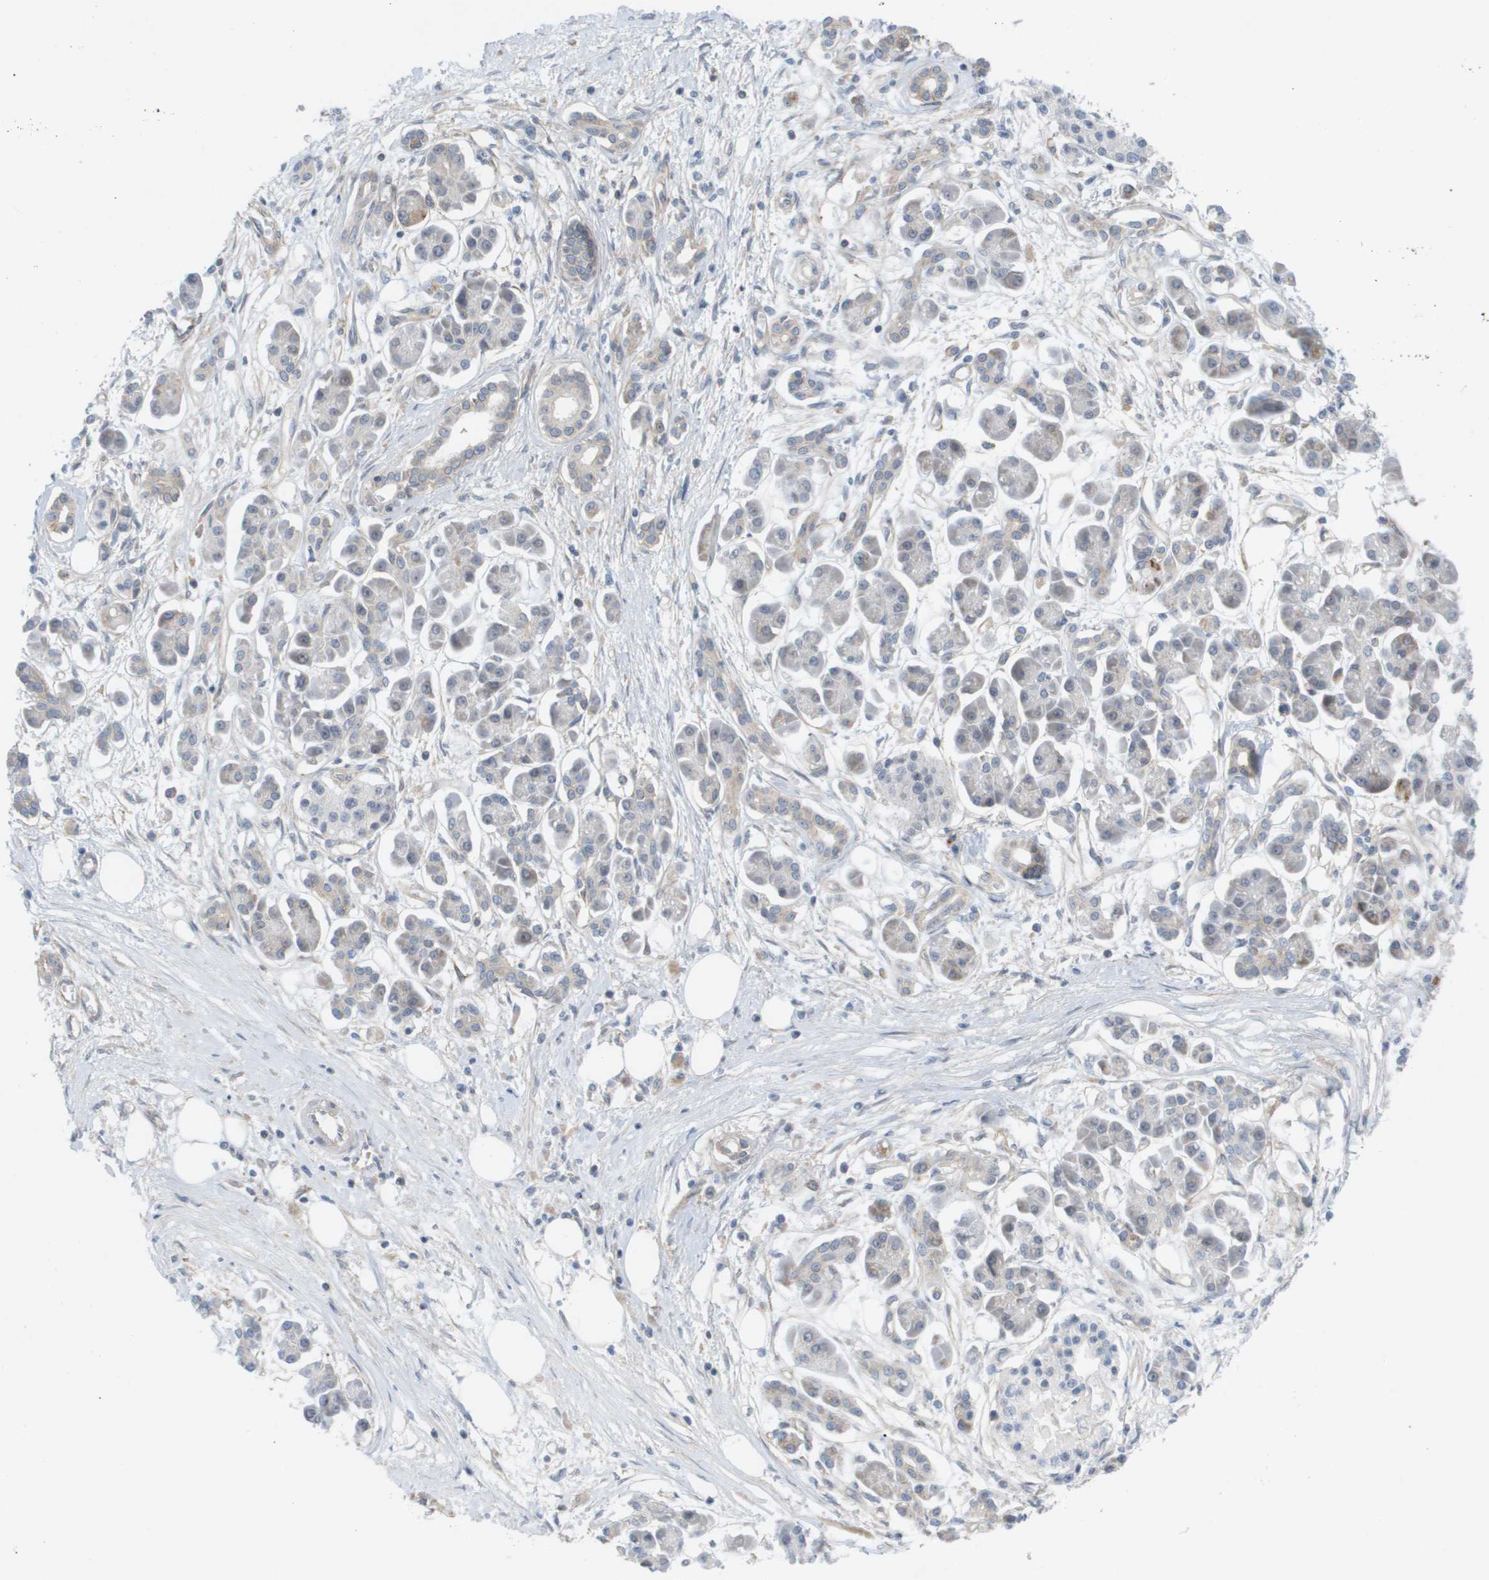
{"staining": {"intensity": "negative", "quantity": "none", "location": "none"}, "tissue": "pancreatic cancer", "cell_type": "Tumor cells", "image_type": "cancer", "snomed": [{"axis": "morphology", "description": "Adenocarcinoma, NOS"}, {"axis": "topography", "description": "Pancreas"}], "caption": "Pancreatic cancer (adenocarcinoma) was stained to show a protein in brown. There is no significant expression in tumor cells.", "gene": "MTARC2", "patient": {"sex": "female", "age": 77}}